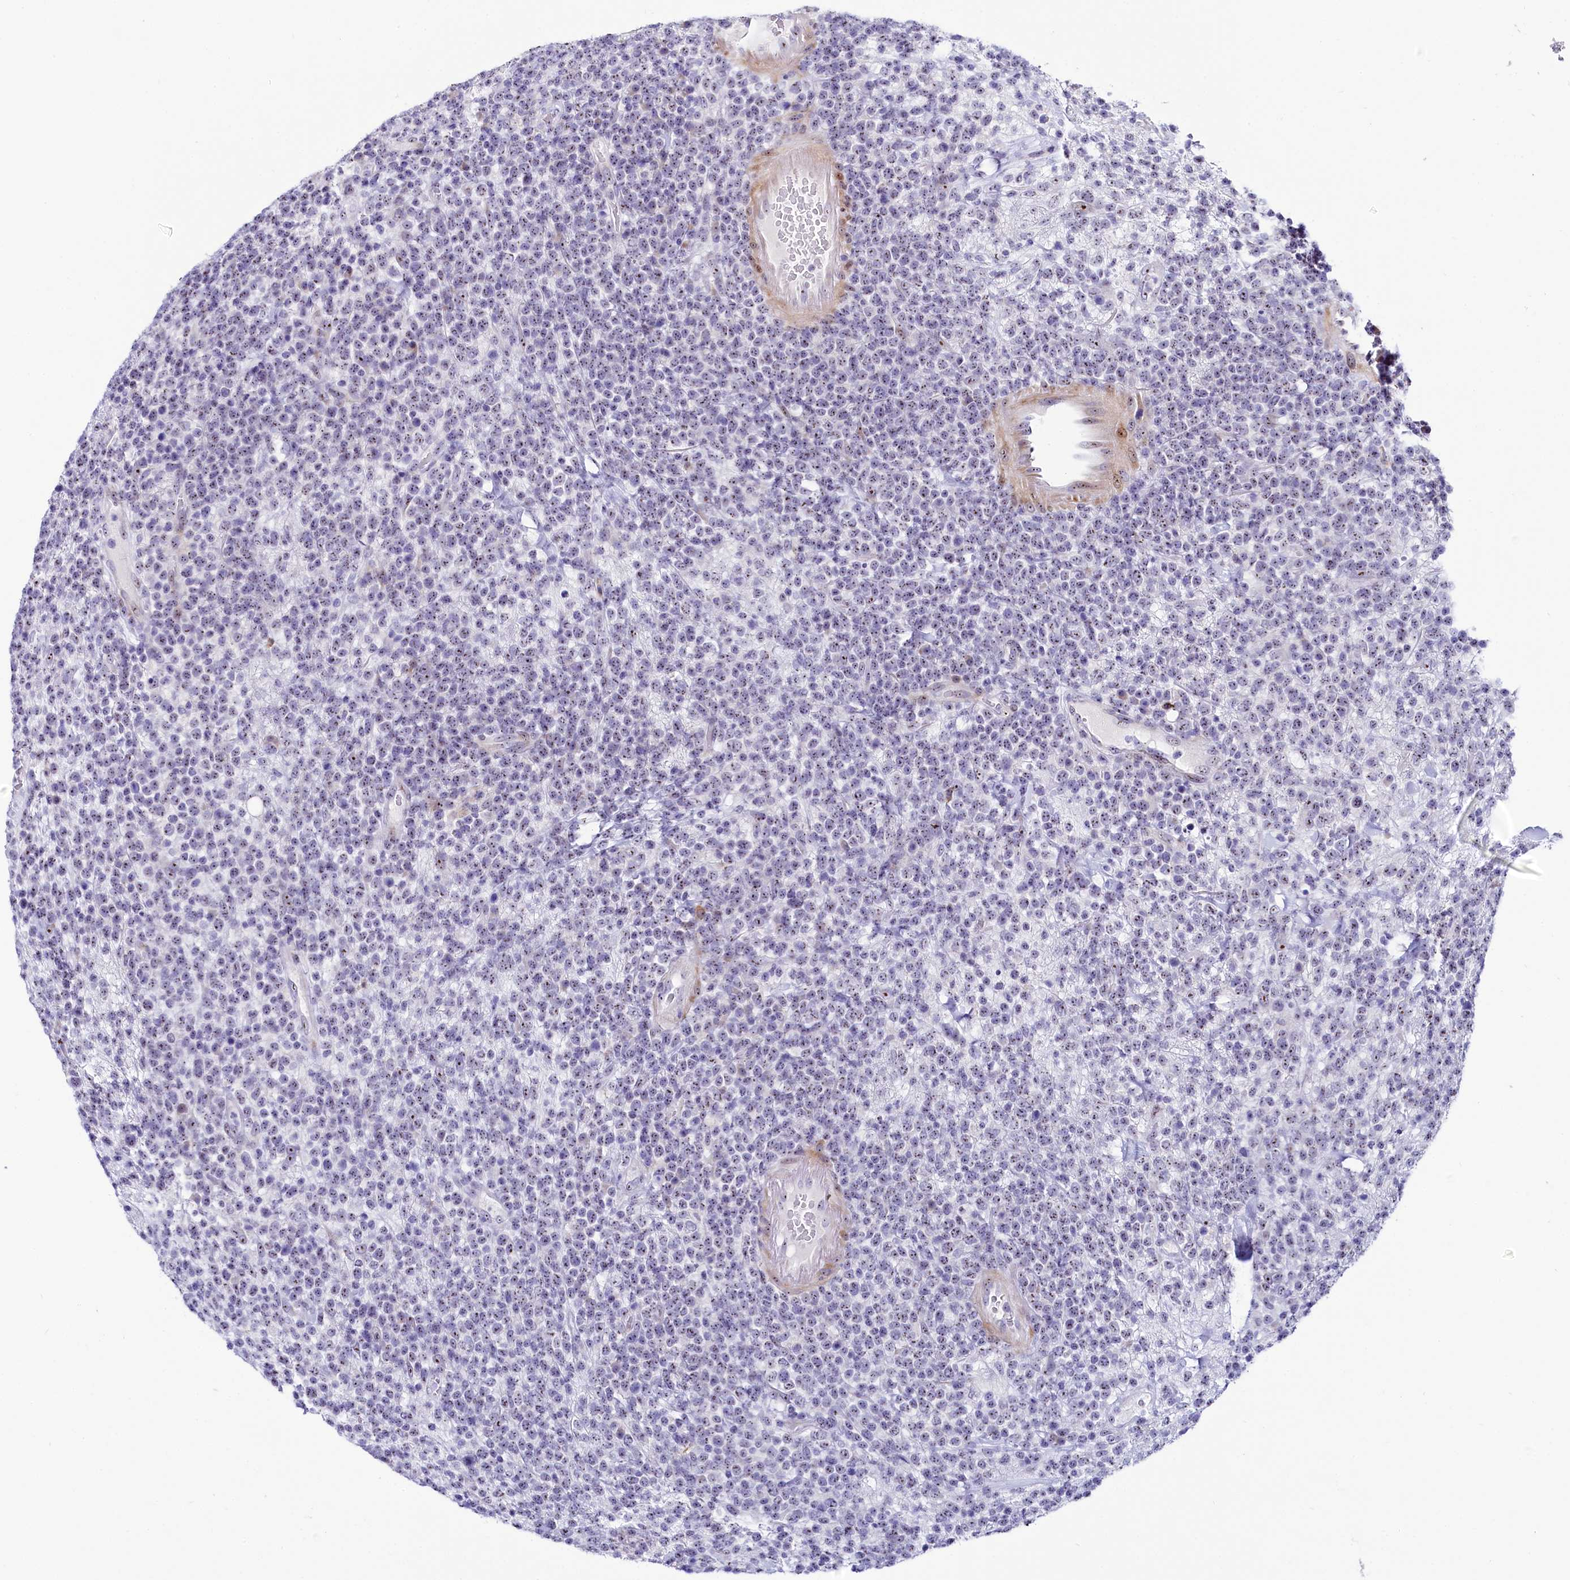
{"staining": {"intensity": "weak", "quantity": "25%-75%", "location": "nuclear"}, "tissue": "lymphoma", "cell_type": "Tumor cells", "image_type": "cancer", "snomed": [{"axis": "morphology", "description": "Malignant lymphoma, non-Hodgkin's type, High grade"}, {"axis": "topography", "description": "Colon"}], "caption": "A histopathology image showing weak nuclear positivity in approximately 25%-75% of tumor cells in malignant lymphoma, non-Hodgkin's type (high-grade), as visualized by brown immunohistochemical staining.", "gene": "TCOF1", "patient": {"sex": "female", "age": 53}}